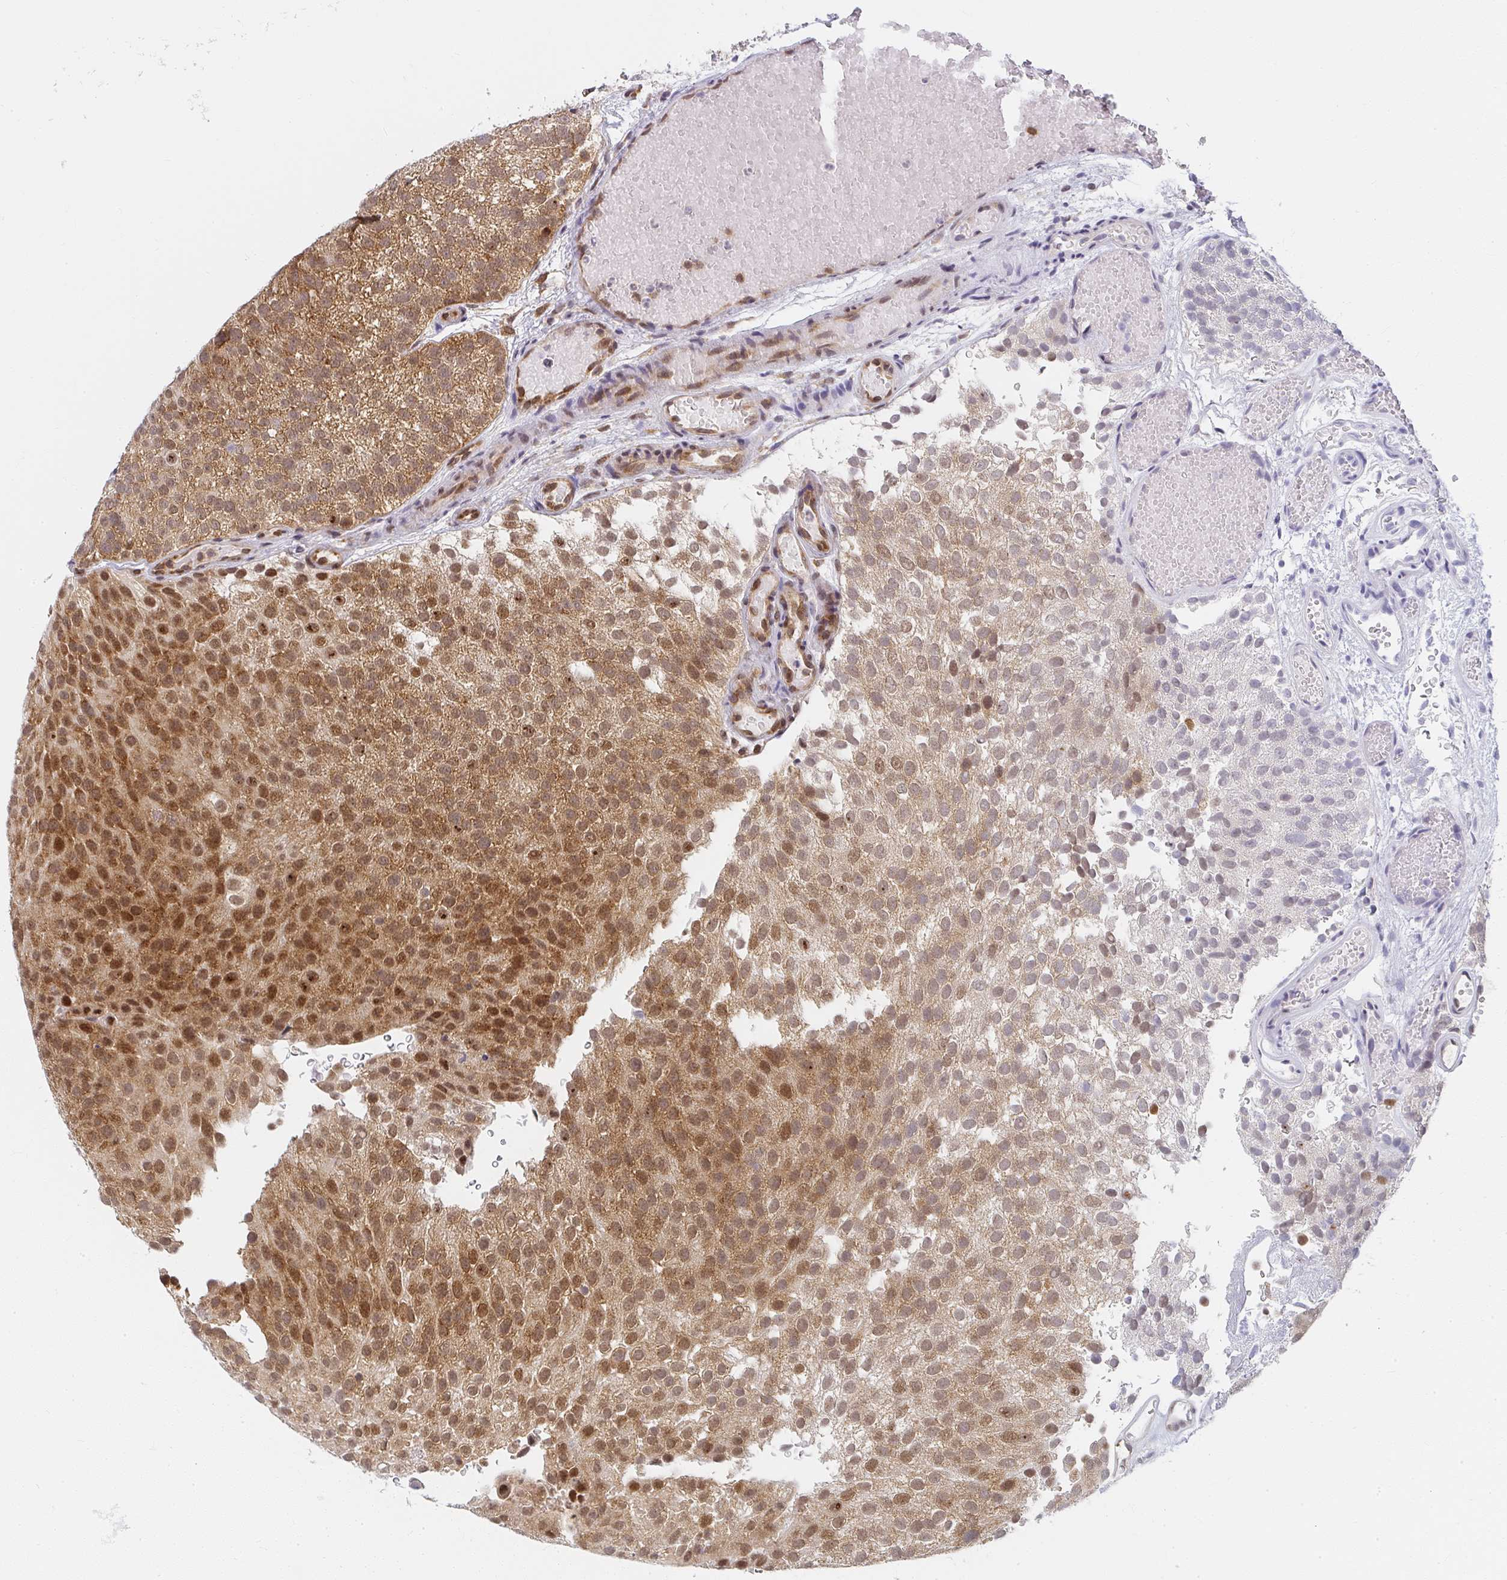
{"staining": {"intensity": "moderate", "quantity": ">75%", "location": "cytoplasmic/membranous,nuclear"}, "tissue": "urothelial cancer", "cell_type": "Tumor cells", "image_type": "cancer", "snomed": [{"axis": "morphology", "description": "Urothelial carcinoma, Low grade"}, {"axis": "topography", "description": "Urinary bladder"}], "caption": "Low-grade urothelial carcinoma tissue demonstrates moderate cytoplasmic/membranous and nuclear expression in approximately >75% of tumor cells, visualized by immunohistochemistry.", "gene": "SYNCRIP", "patient": {"sex": "male", "age": 78}}